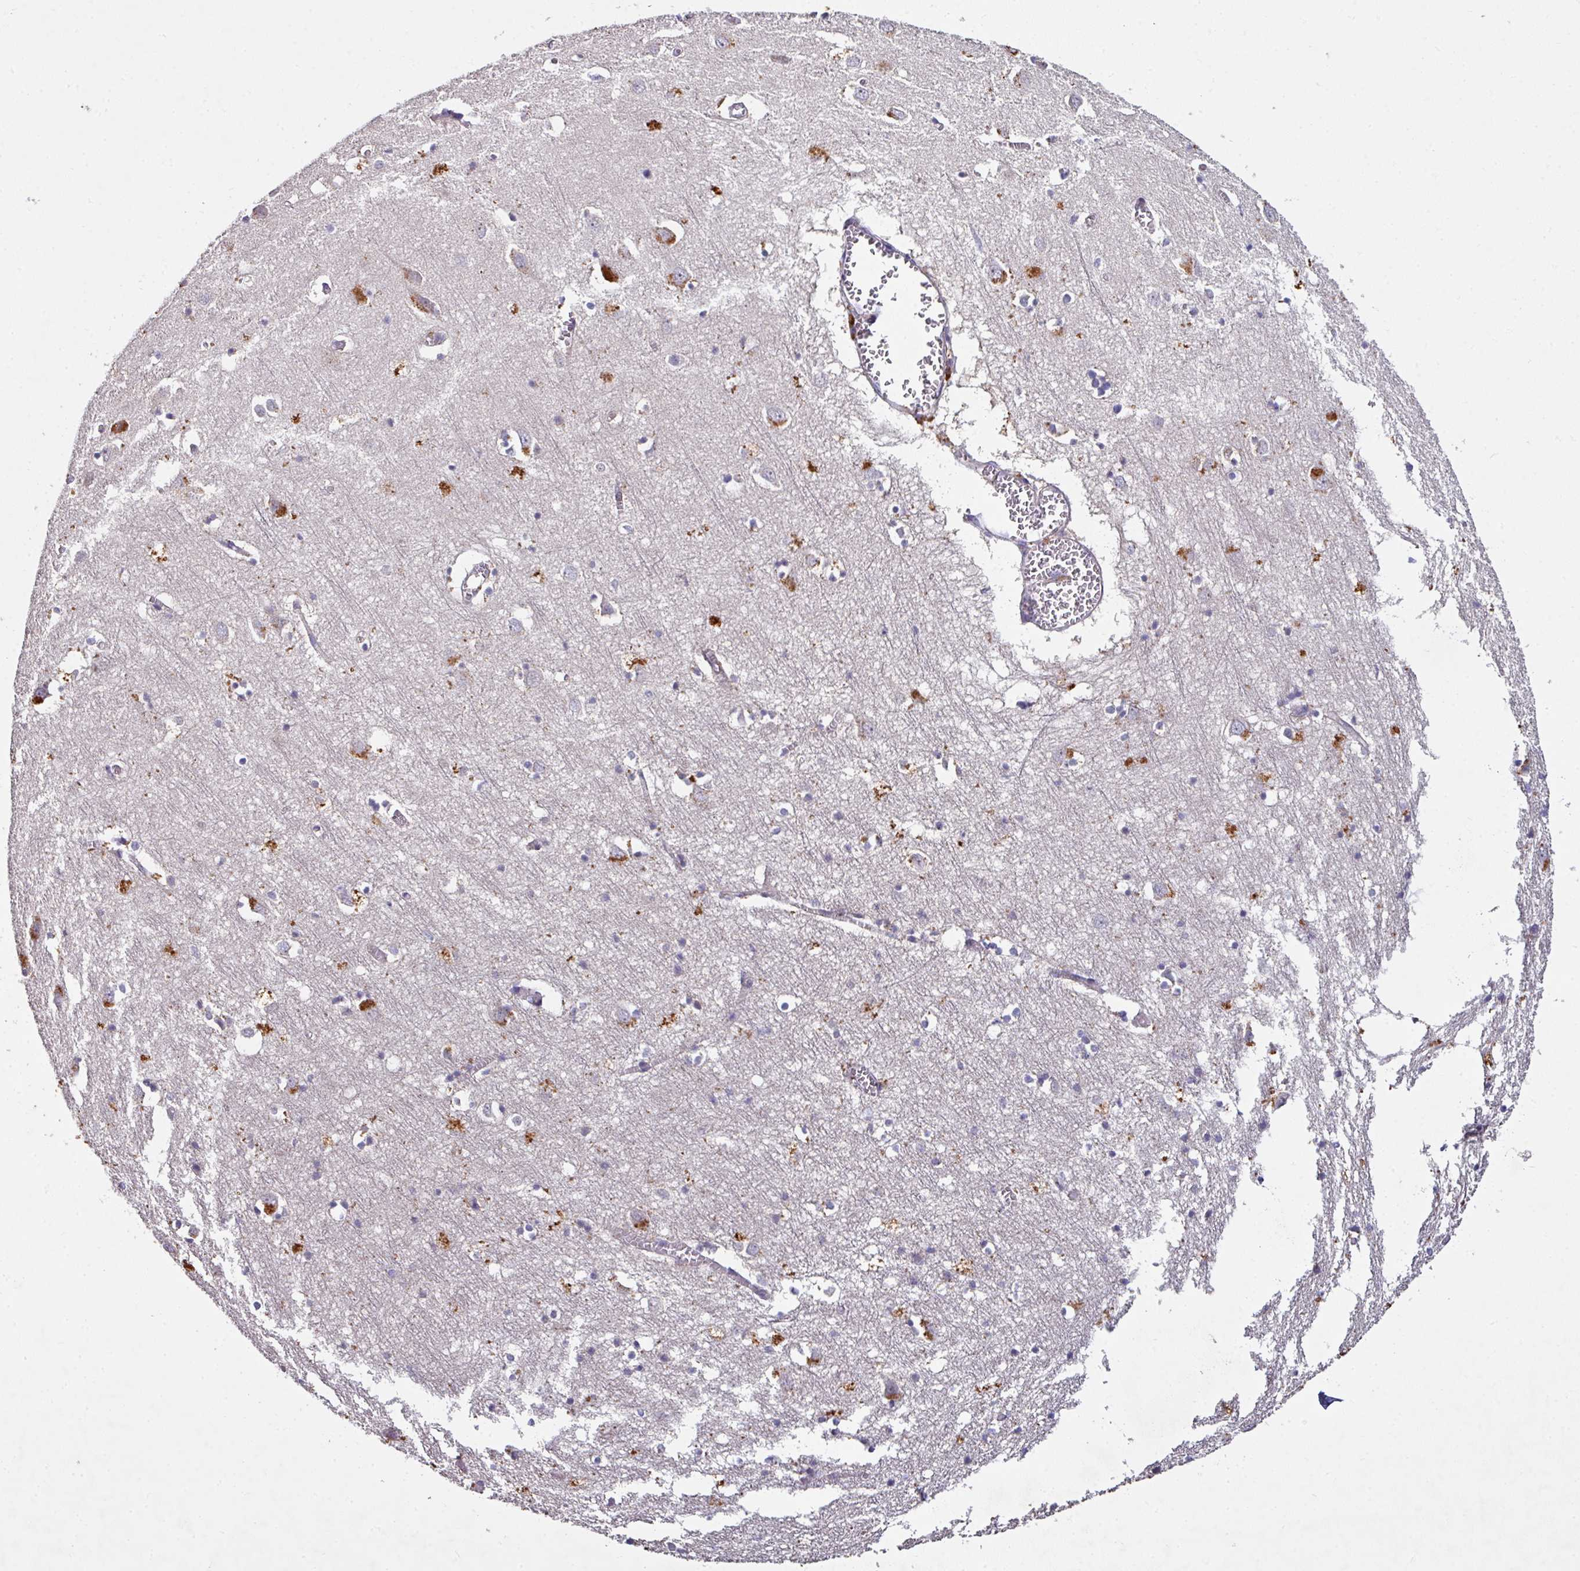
{"staining": {"intensity": "negative", "quantity": "none", "location": "none"}, "tissue": "cerebral cortex", "cell_type": "Endothelial cells", "image_type": "normal", "snomed": [{"axis": "morphology", "description": "Normal tissue, NOS"}, {"axis": "topography", "description": "Cerebral cortex"}], "caption": "This is a histopathology image of immunohistochemistry staining of benign cerebral cortex, which shows no positivity in endothelial cells. (Brightfield microscopy of DAB immunohistochemistry at high magnification).", "gene": "AEBP2", "patient": {"sex": "male", "age": 70}}